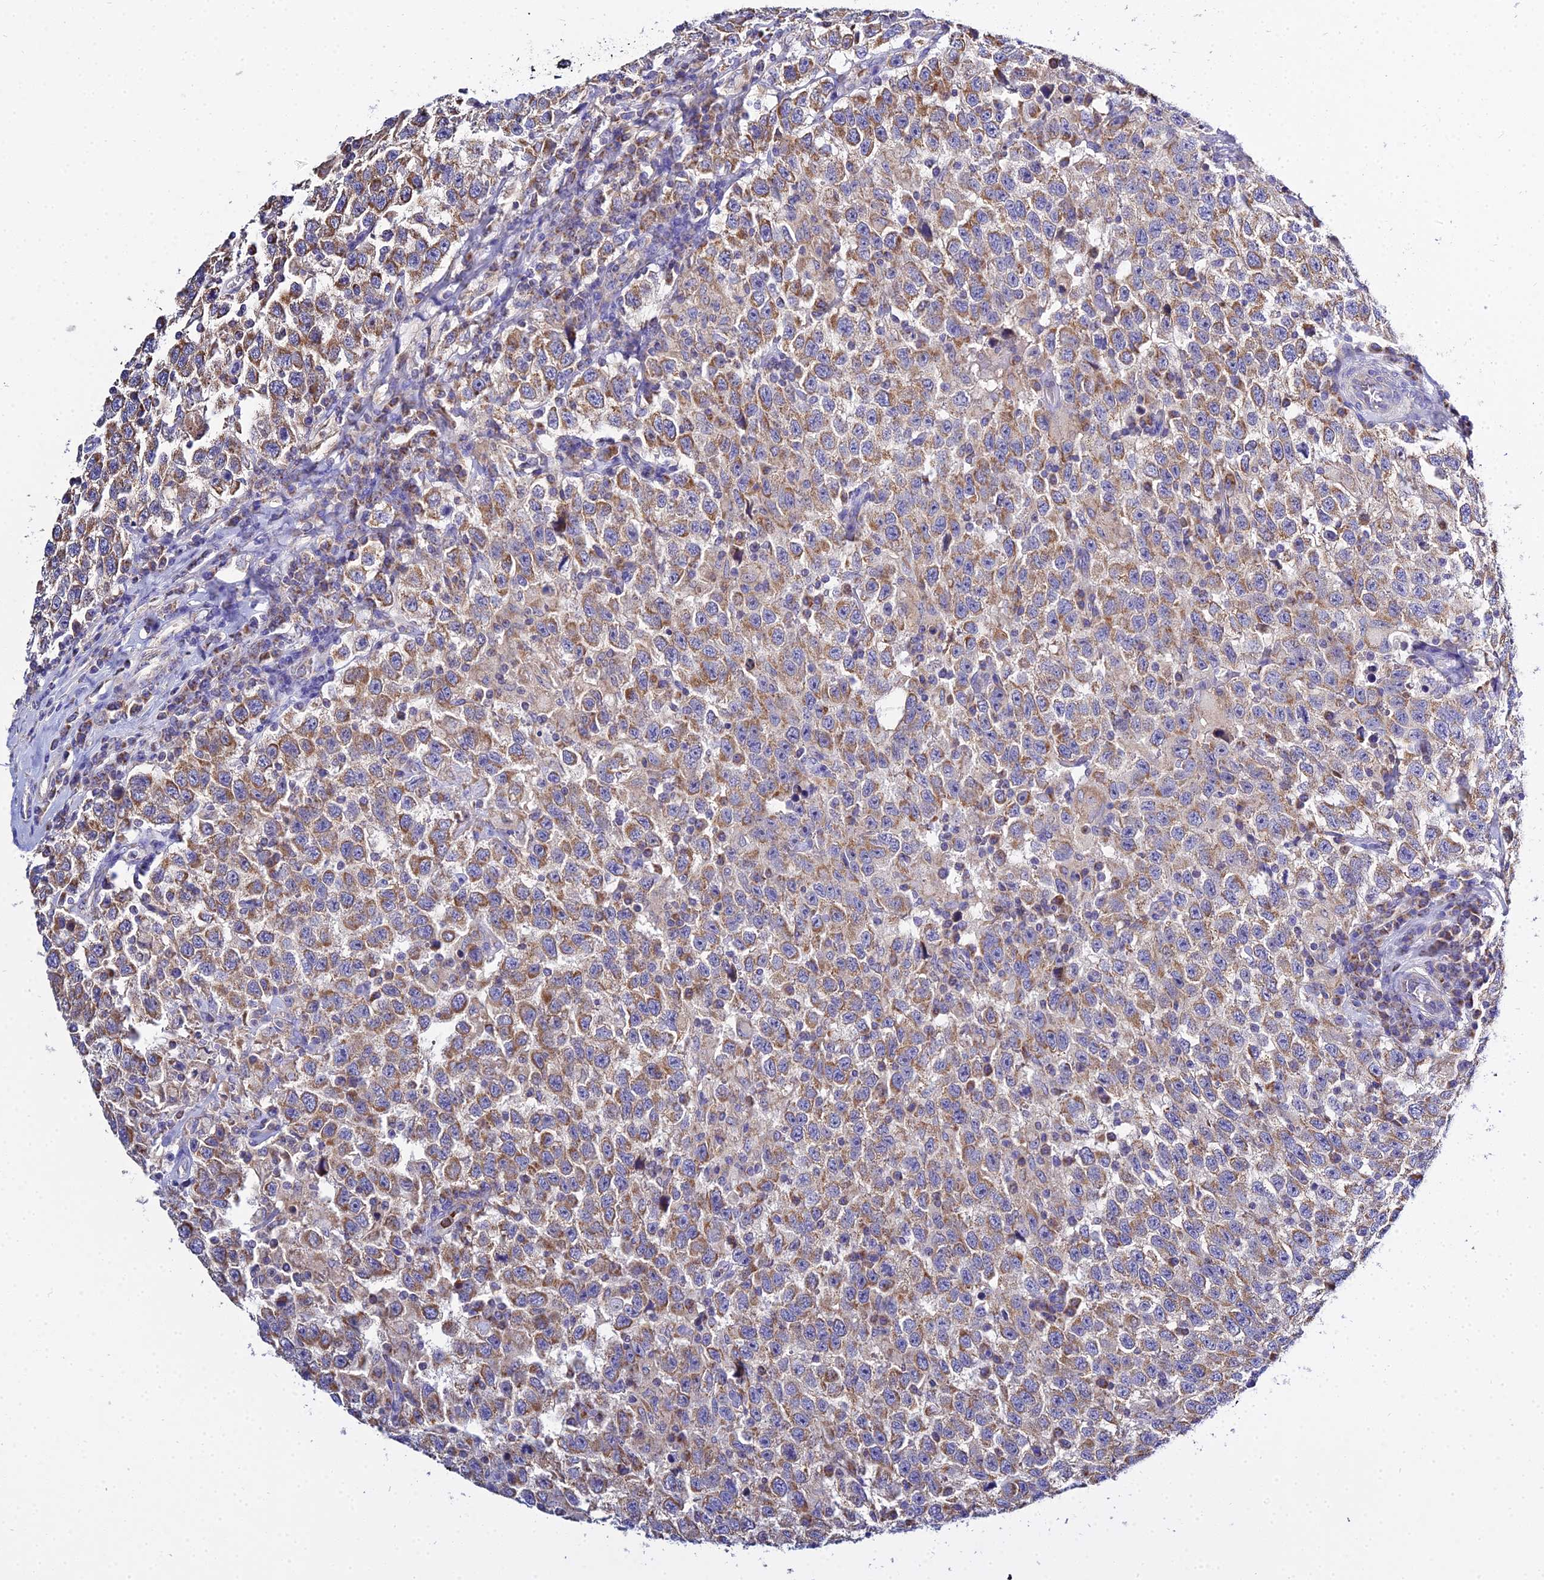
{"staining": {"intensity": "moderate", "quantity": ">75%", "location": "cytoplasmic/membranous"}, "tissue": "testis cancer", "cell_type": "Tumor cells", "image_type": "cancer", "snomed": [{"axis": "morphology", "description": "Seminoma, NOS"}, {"axis": "topography", "description": "Testis"}], "caption": "Testis seminoma was stained to show a protein in brown. There is medium levels of moderate cytoplasmic/membranous staining in about >75% of tumor cells. Nuclei are stained in blue.", "gene": "TYW5", "patient": {"sex": "male", "age": 41}}